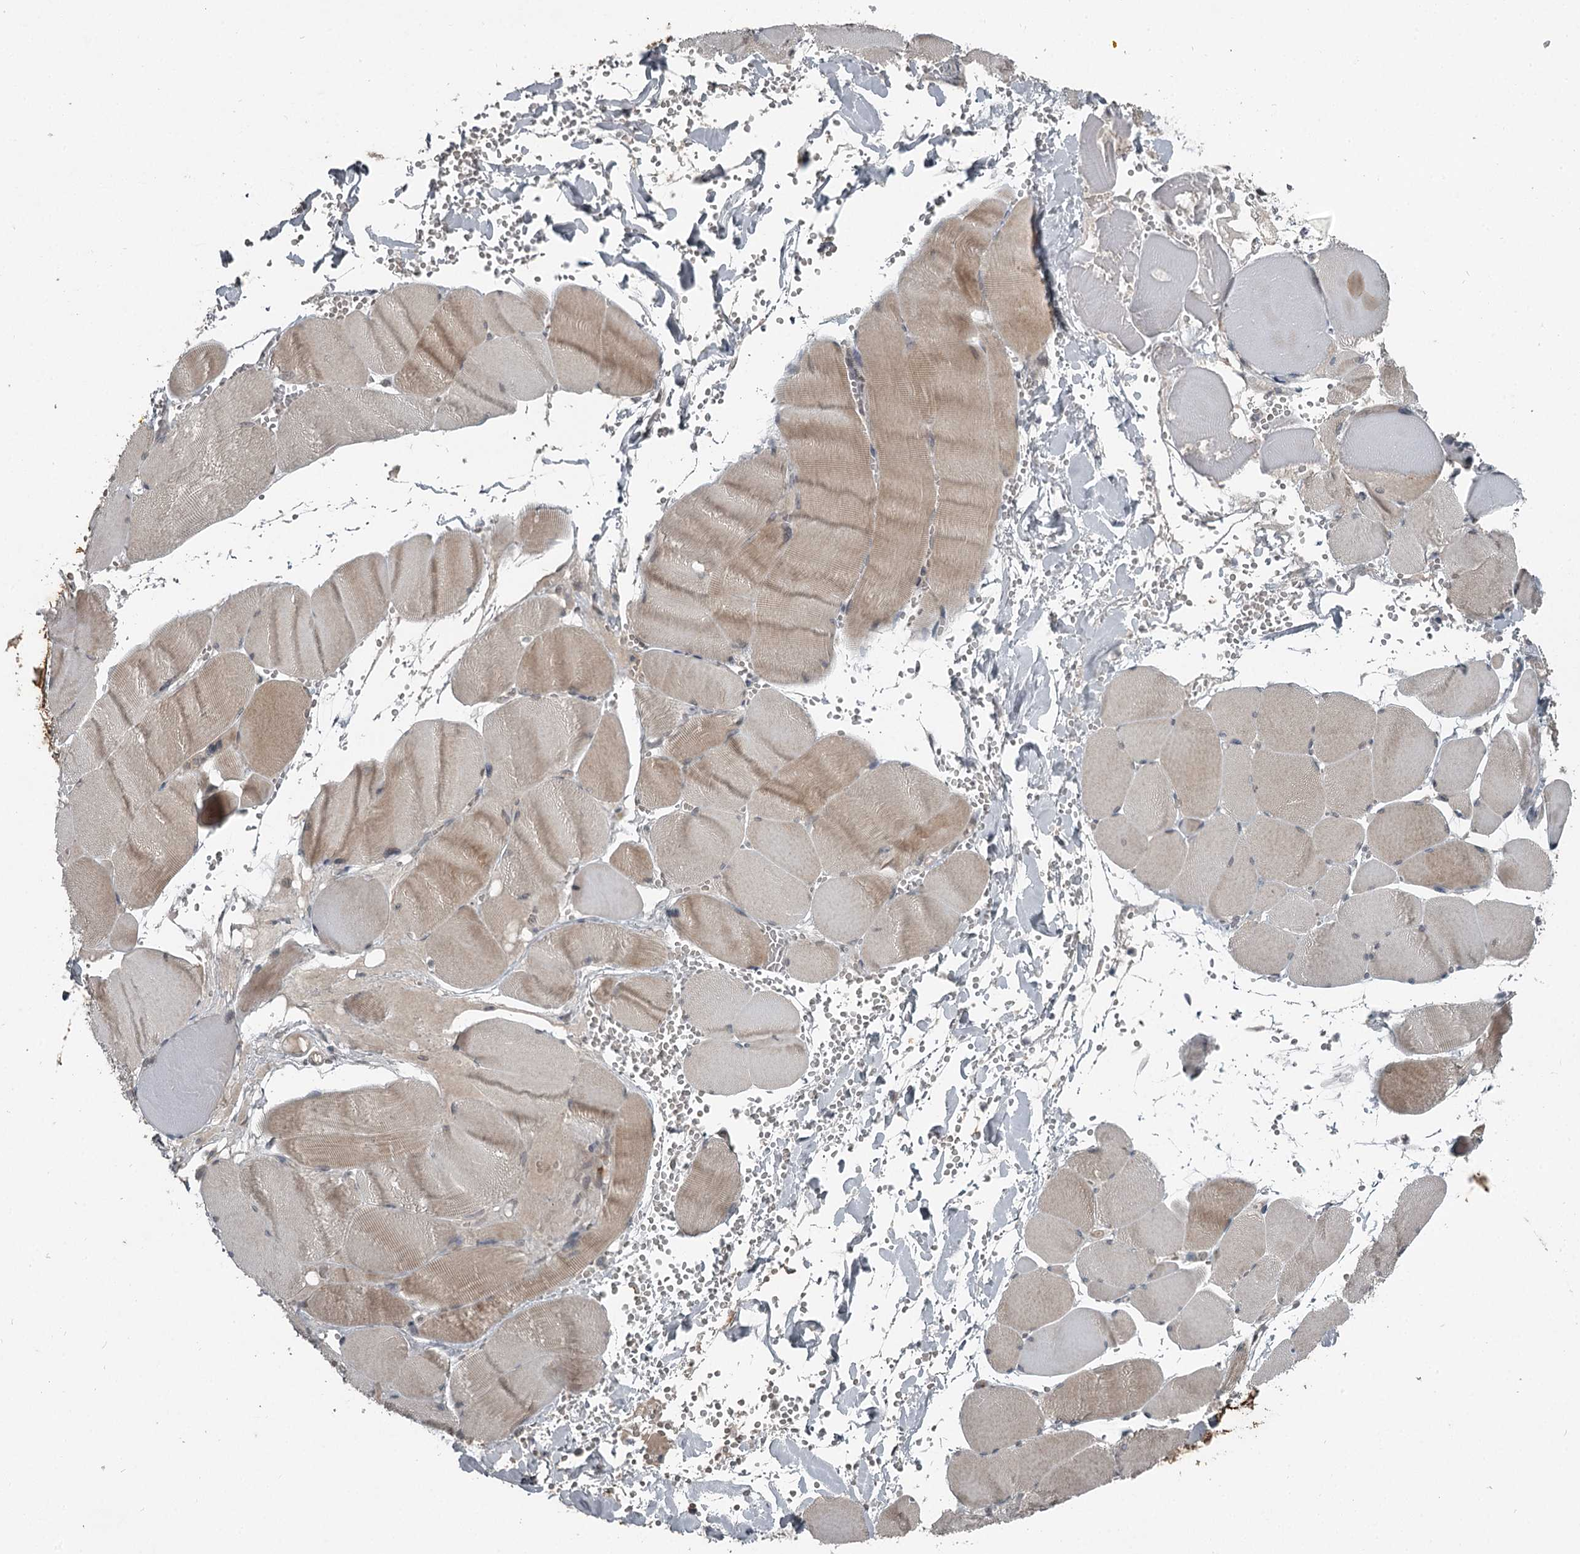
{"staining": {"intensity": "negative", "quantity": "none", "location": "none"}, "tissue": "adipose tissue", "cell_type": "Adipocytes", "image_type": "normal", "snomed": [{"axis": "morphology", "description": "Normal tissue, NOS"}, {"axis": "topography", "description": "Skeletal muscle"}, {"axis": "topography", "description": "Peripheral nerve tissue"}], "caption": "This is an IHC histopathology image of unremarkable adipose tissue. There is no positivity in adipocytes.", "gene": "SLC39A8", "patient": {"sex": "female", "age": 55}}